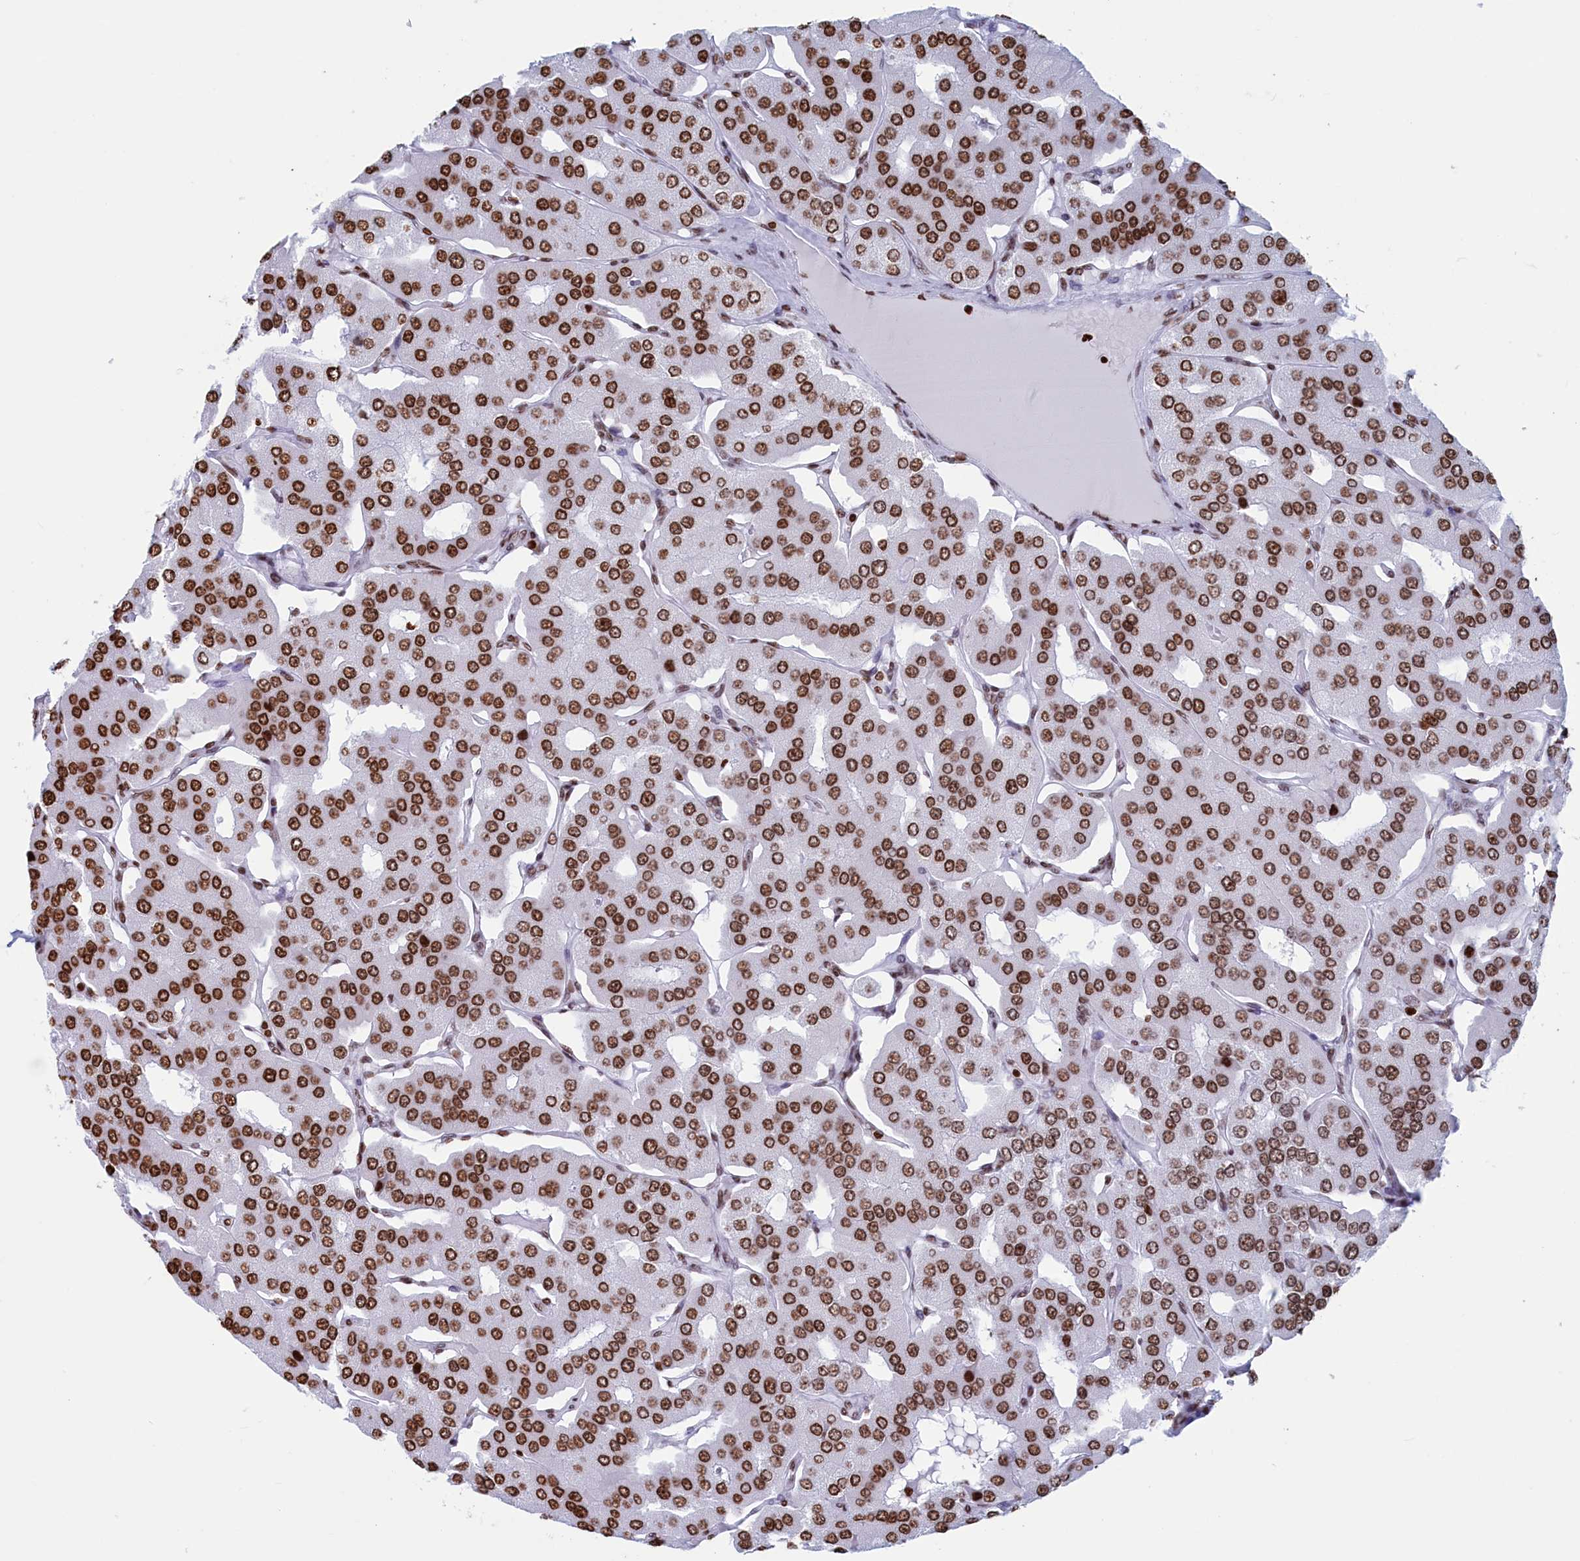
{"staining": {"intensity": "strong", "quantity": ">75%", "location": "nuclear"}, "tissue": "parathyroid gland", "cell_type": "Glandular cells", "image_type": "normal", "snomed": [{"axis": "morphology", "description": "Normal tissue, NOS"}, {"axis": "morphology", "description": "Adenoma, NOS"}, {"axis": "topography", "description": "Parathyroid gland"}], "caption": "About >75% of glandular cells in normal human parathyroid gland reveal strong nuclear protein expression as visualized by brown immunohistochemical staining.", "gene": "APOBEC3A", "patient": {"sex": "female", "age": 86}}